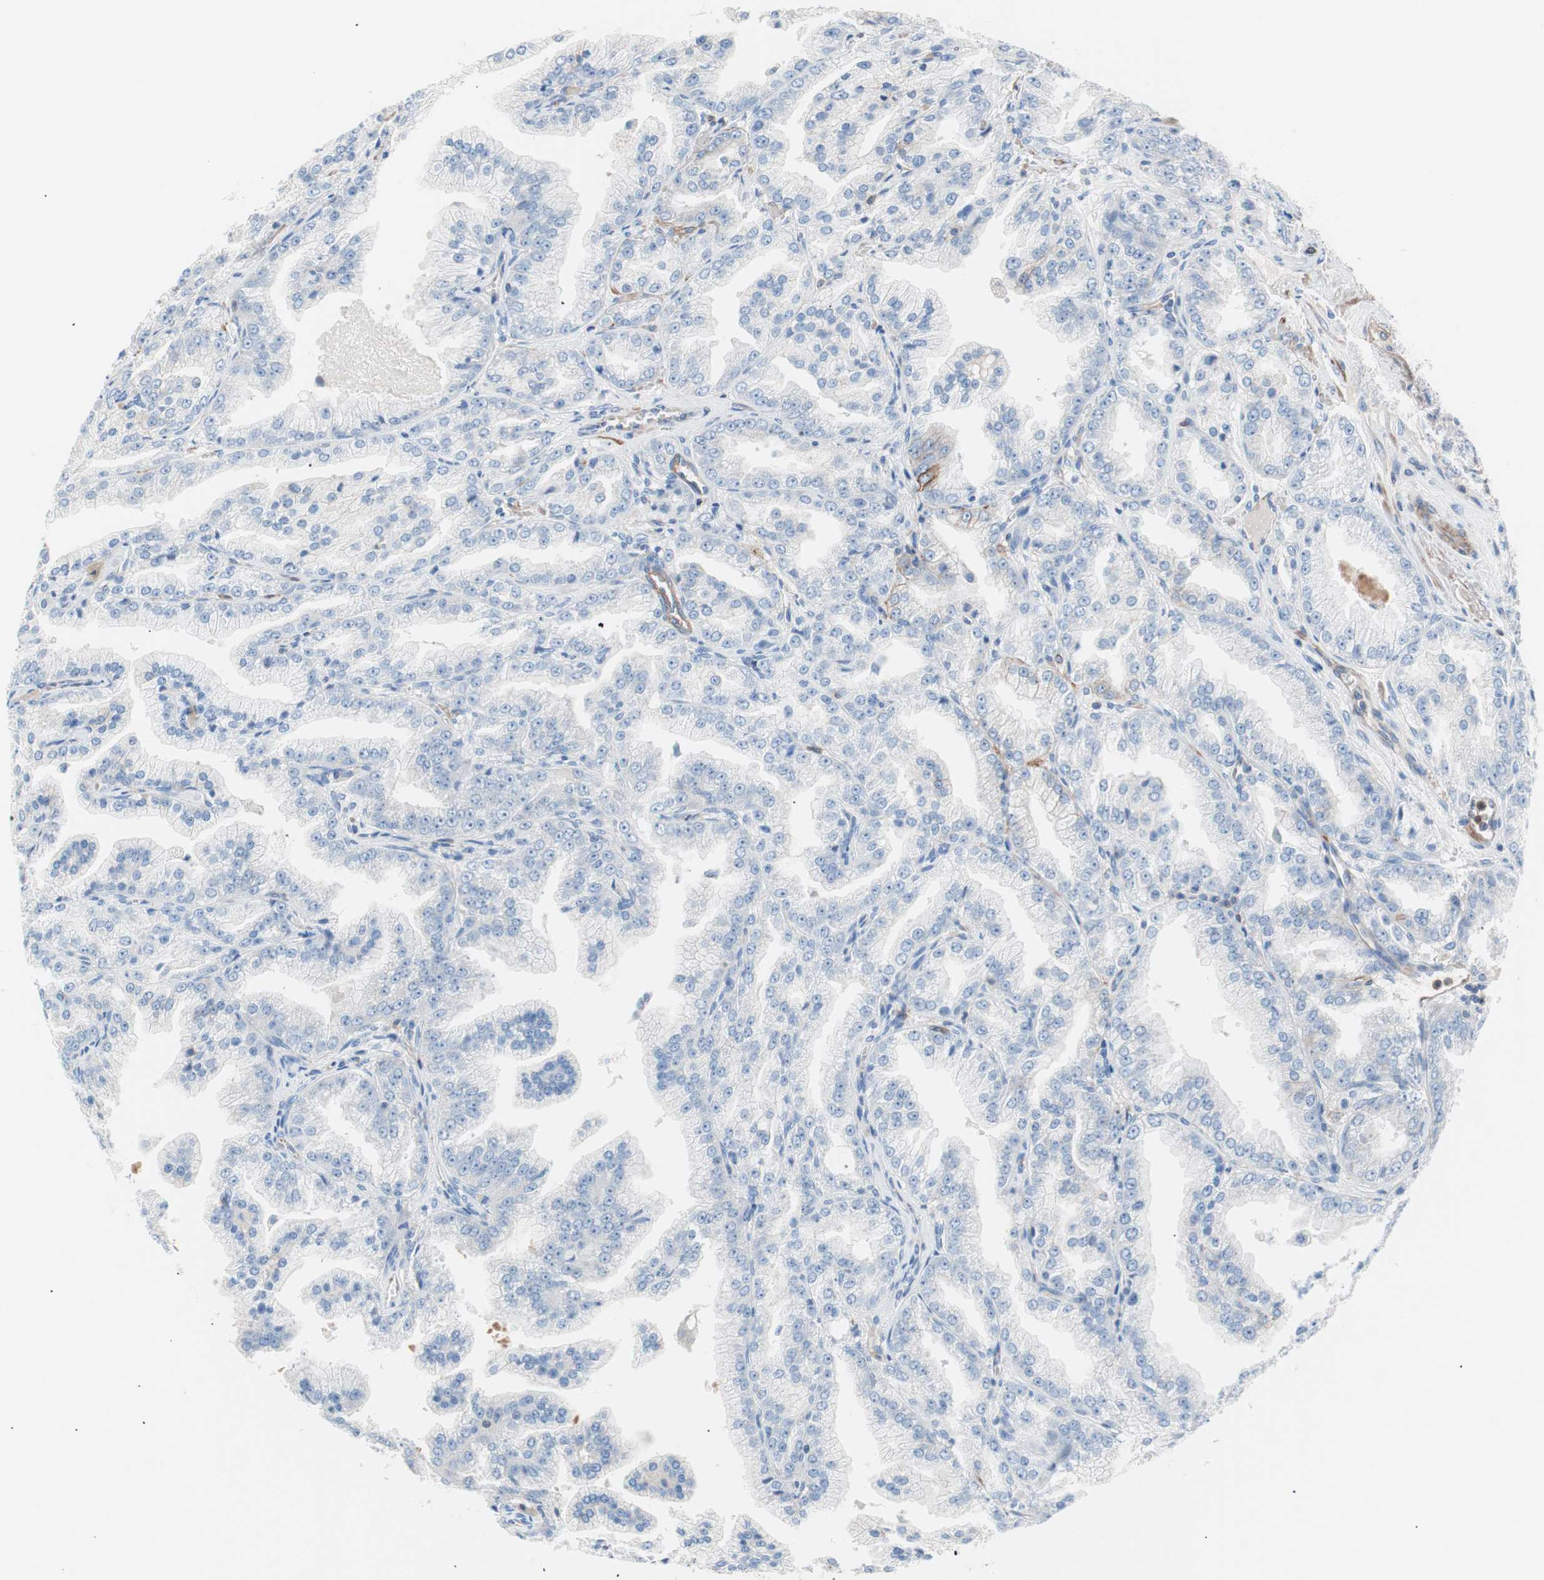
{"staining": {"intensity": "negative", "quantity": "none", "location": "none"}, "tissue": "prostate cancer", "cell_type": "Tumor cells", "image_type": "cancer", "snomed": [{"axis": "morphology", "description": "Adenocarcinoma, High grade"}, {"axis": "topography", "description": "Prostate"}], "caption": "Prostate cancer stained for a protein using immunohistochemistry exhibits no expression tumor cells.", "gene": "GPR160", "patient": {"sex": "male", "age": 61}}